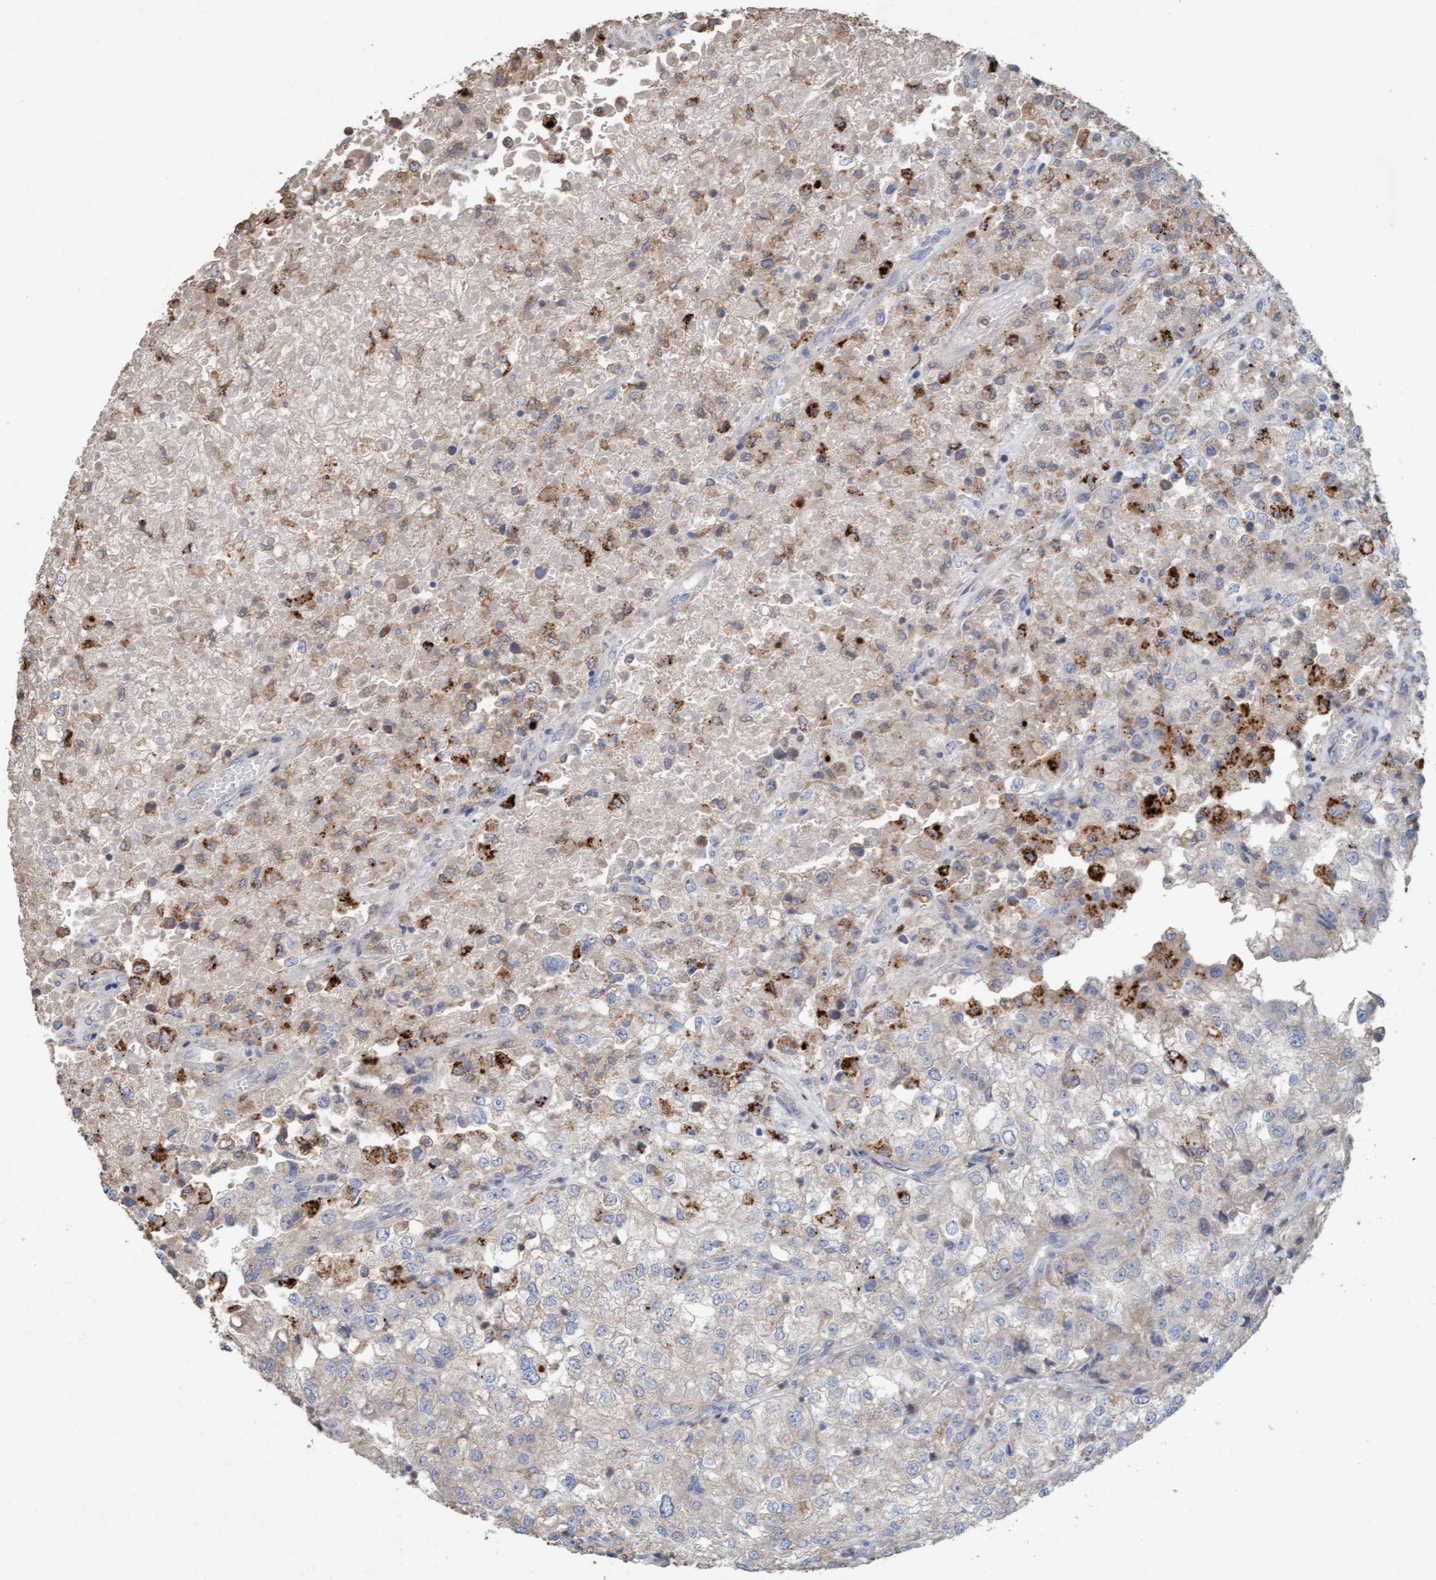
{"staining": {"intensity": "strong", "quantity": "<25%", "location": "cytoplasmic/membranous"}, "tissue": "renal cancer", "cell_type": "Tumor cells", "image_type": "cancer", "snomed": [{"axis": "morphology", "description": "Adenocarcinoma, NOS"}, {"axis": "topography", "description": "Kidney"}], "caption": "Protein expression analysis of adenocarcinoma (renal) shows strong cytoplasmic/membranous expression in about <25% of tumor cells. (DAB (3,3'-diaminobenzidine) IHC, brown staining for protein, blue staining for nuclei).", "gene": "LONRF1", "patient": {"sex": "female", "age": 54}}